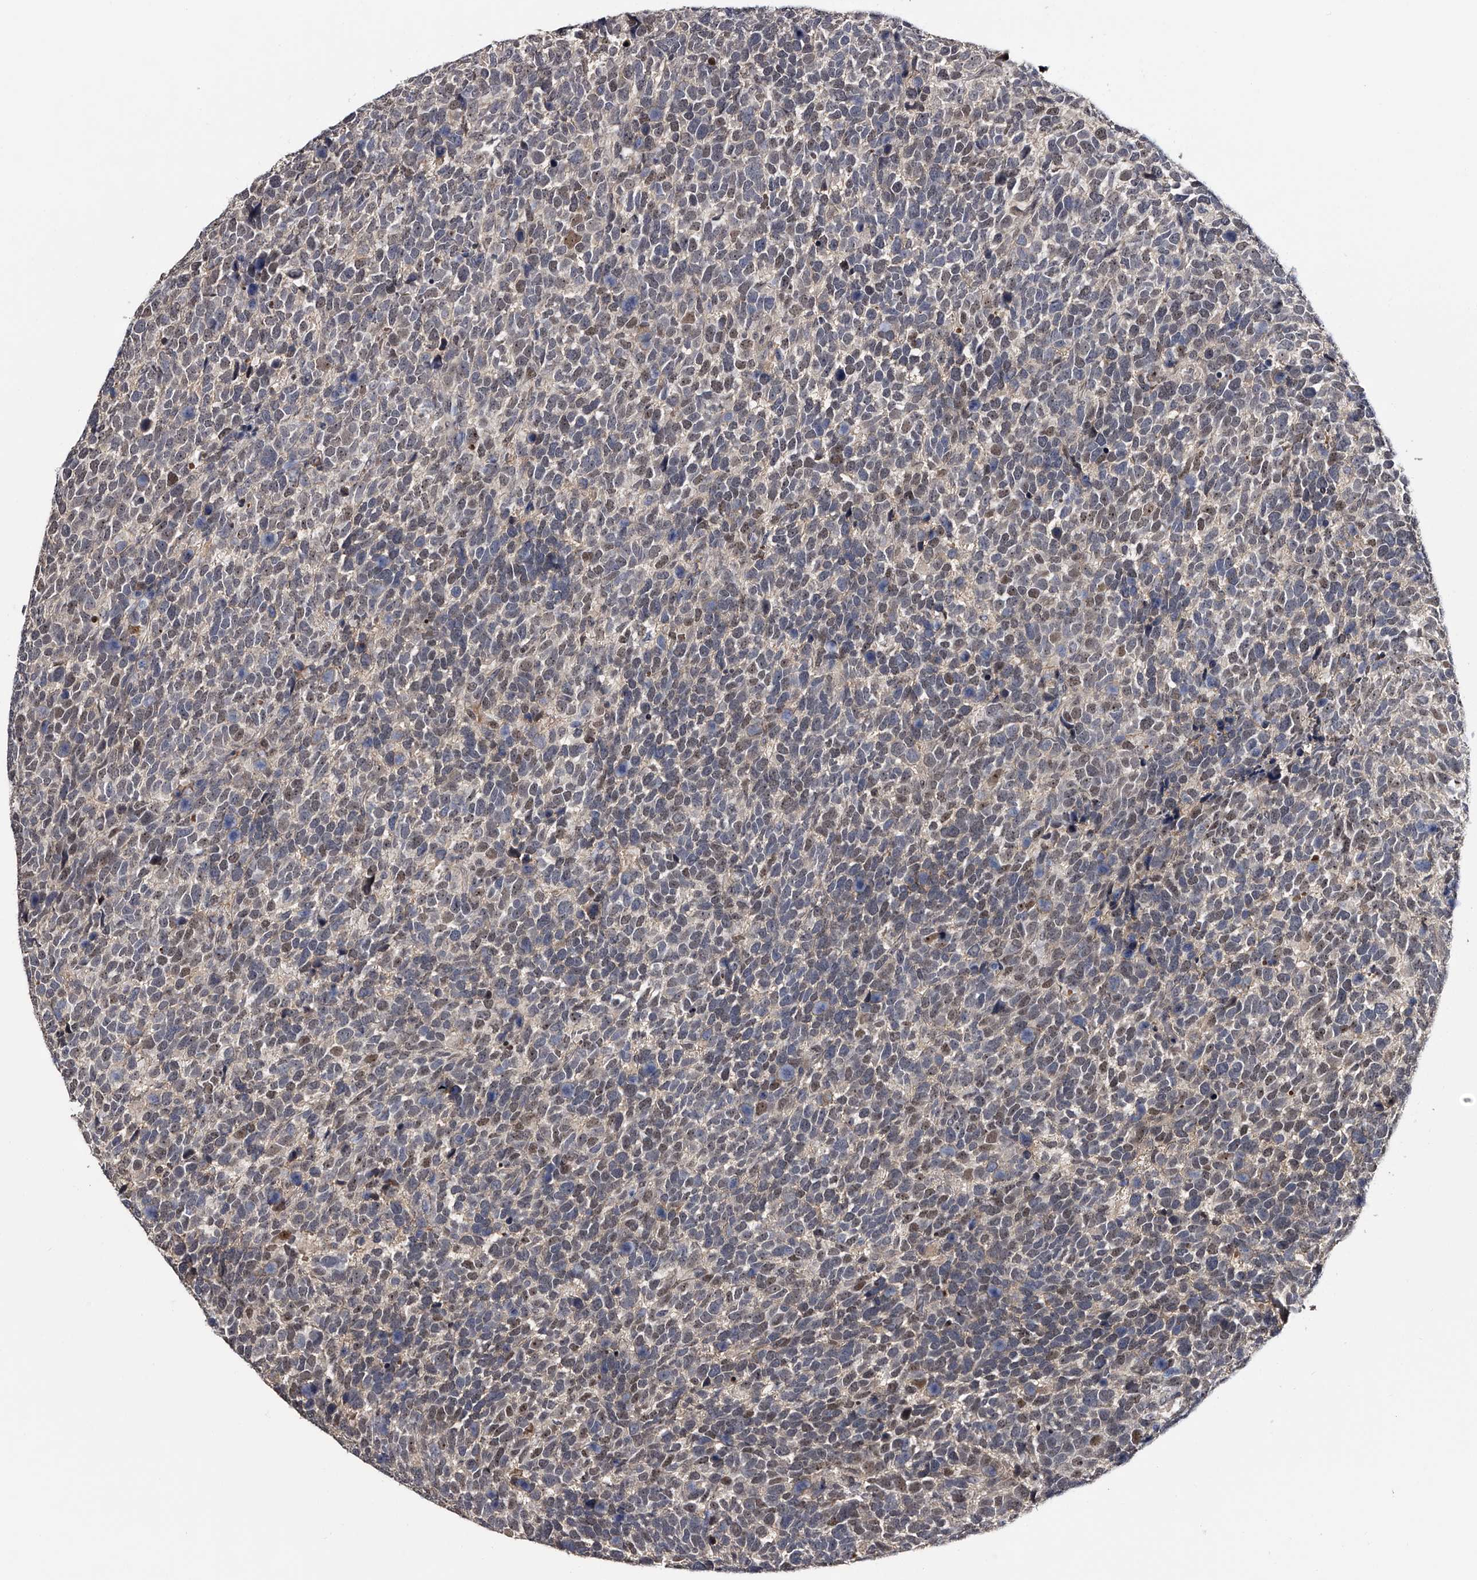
{"staining": {"intensity": "weak", "quantity": ">75%", "location": "nuclear"}, "tissue": "urothelial cancer", "cell_type": "Tumor cells", "image_type": "cancer", "snomed": [{"axis": "morphology", "description": "Urothelial carcinoma, High grade"}, {"axis": "topography", "description": "Urinary bladder"}], "caption": "Human urothelial carcinoma (high-grade) stained with a brown dye demonstrates weak nuclear positive positivity in about >75% of tumor cells.", "gene": "MDN1", "patient": {"sex": "female", "age": 82}}